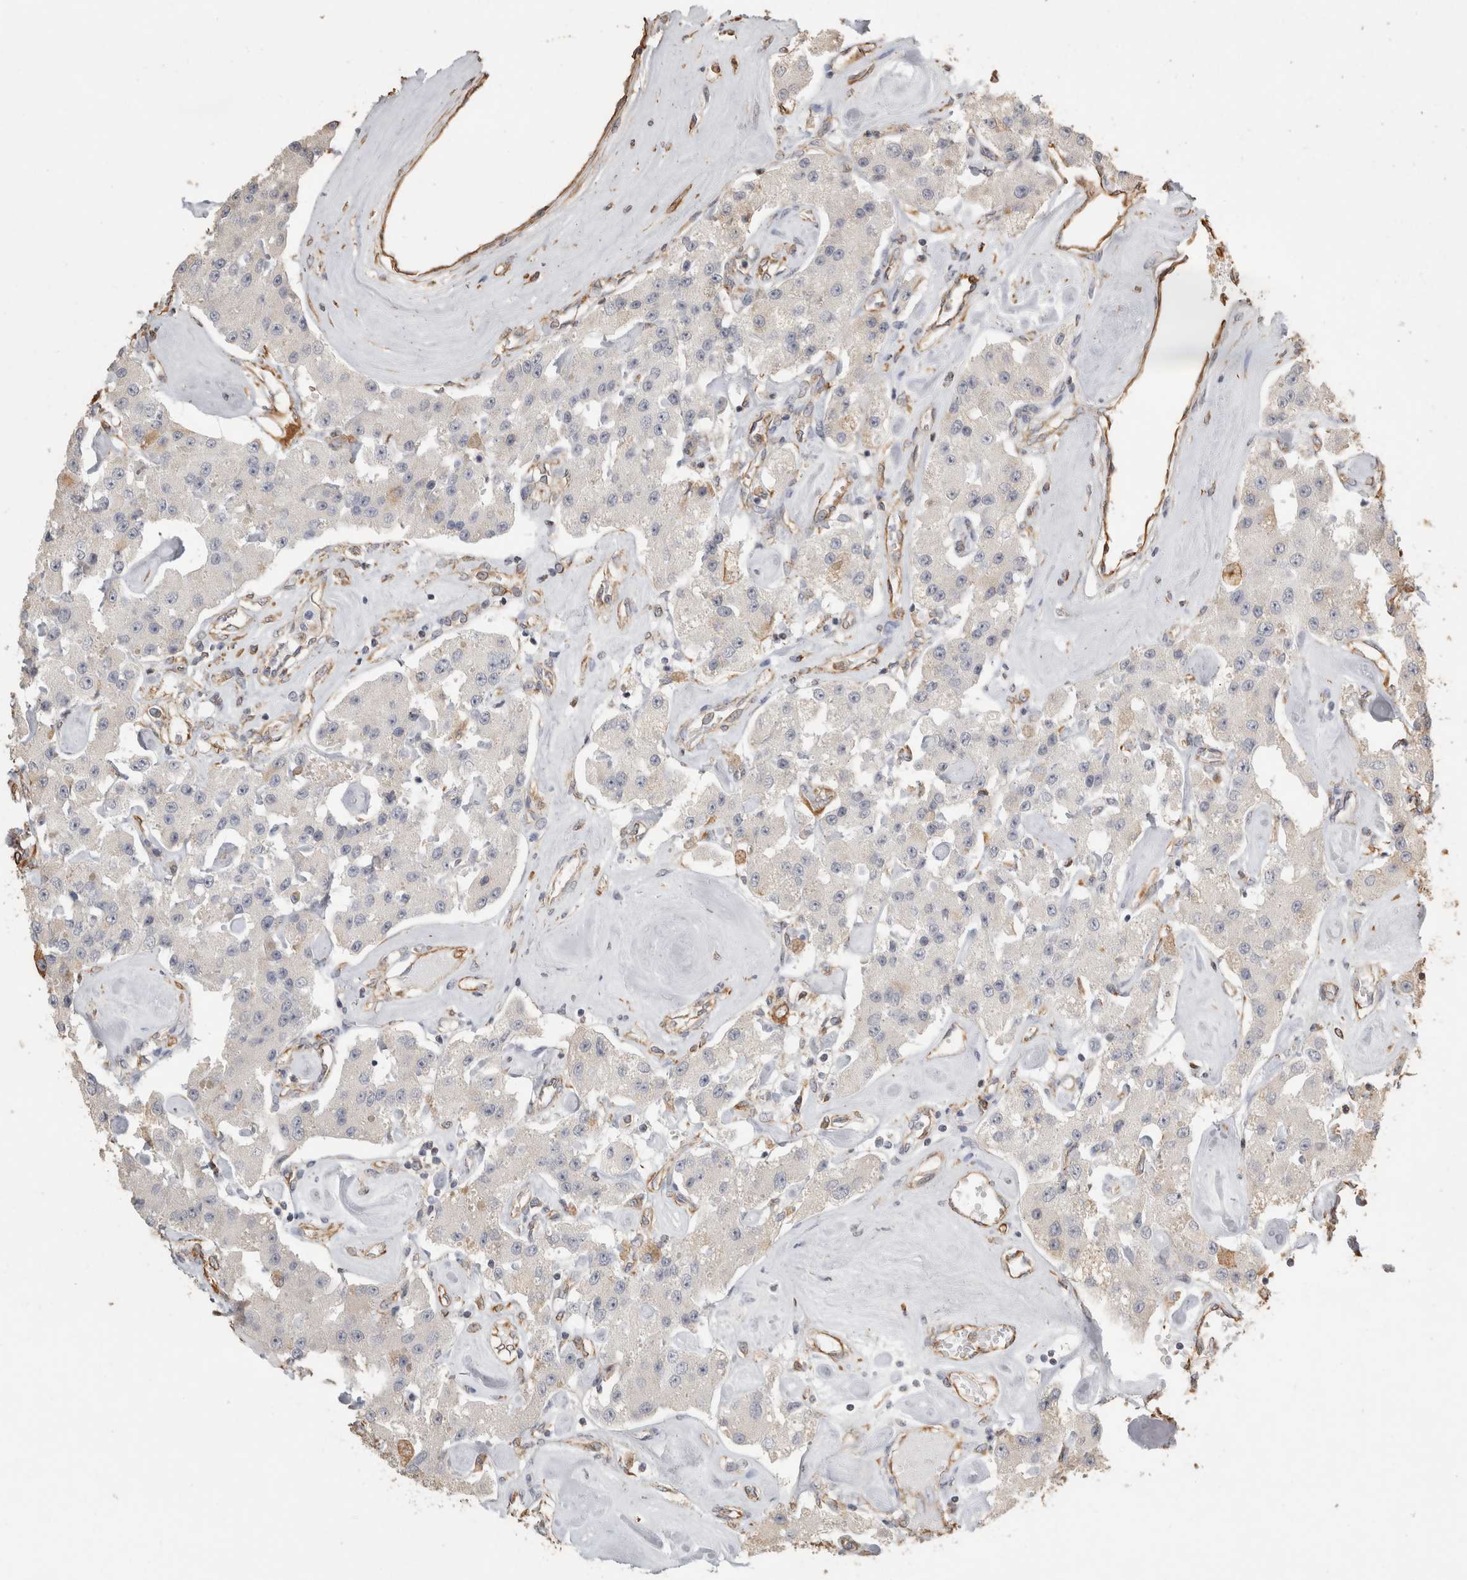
{"staining": {"intensity": "negative", "quantity": "none", "location": "none"}, "tissue": "carcinoid", "cell_type": "Tumor cells", "image_type": "cancer", "snomed": [{"axis": "morphology", "description": "Carcinoid, malignant, NOS"}, {"axis": "topography", "description": "Pancreas"}], "caption": "Tumor cells are negative for protein expression in human carcinoid.", "gene": "REPS2", "patient": {"sex": "male", "age": 41}}